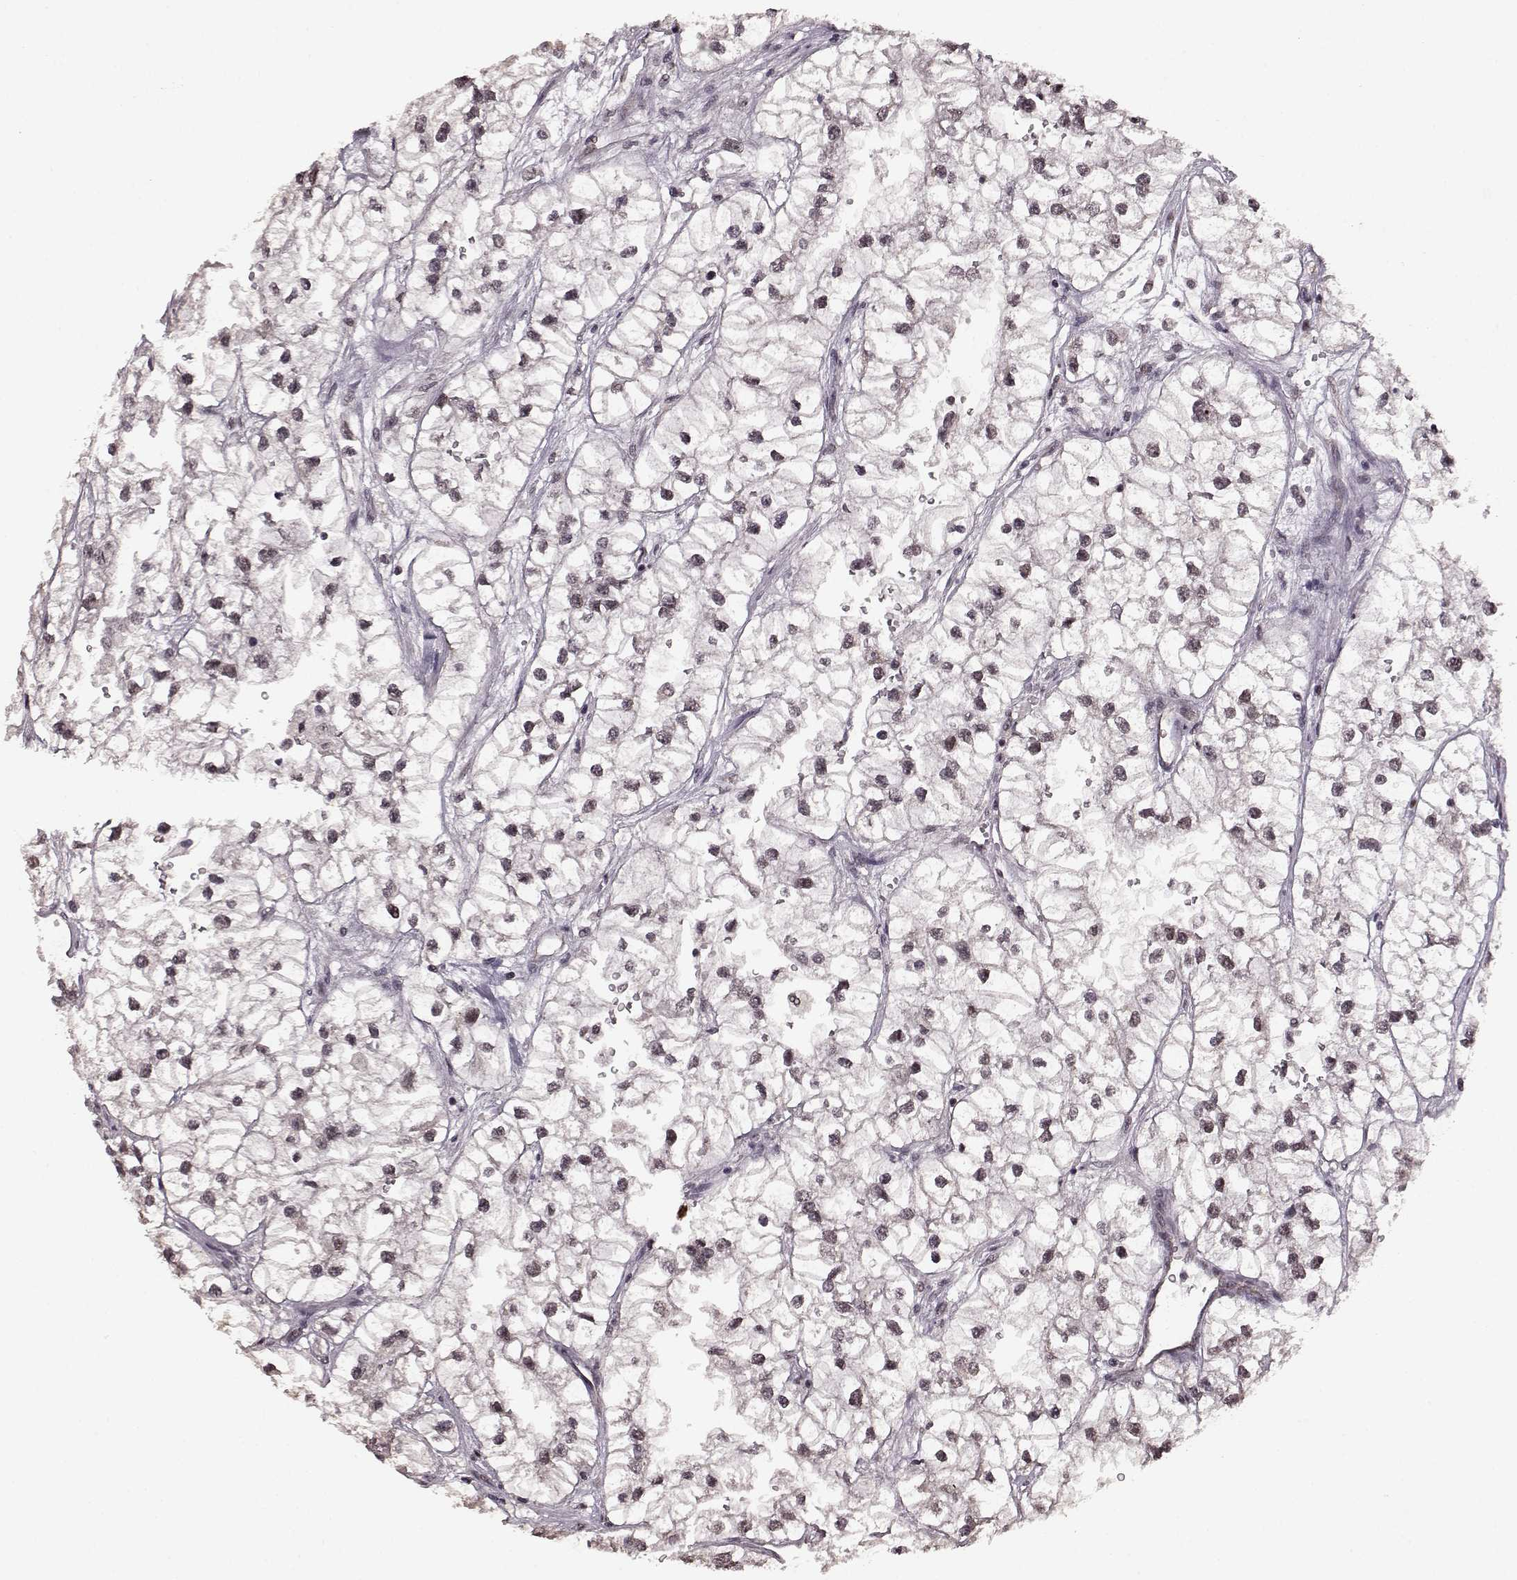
{"staining": {"intensity": "weak", "quantity": ">75%", "location": "nuclear"}, "tissue": "renal cancer", "cell_type": "Tumor cells", "image_type": "cancer", "snomed": [{"axis": "morphology", "description": "Adenocarcinoma, NOS"}, {"axis": "topography", "description": "Kidney"}], "caption": "Adenocarcinoma (renal) was stained to show a protein in brown. There is low levels of weak nuclear expression in about >75% of tumor cells.", "gene": "RRAGD", "patient": {"sex": "male", "age": 59}}